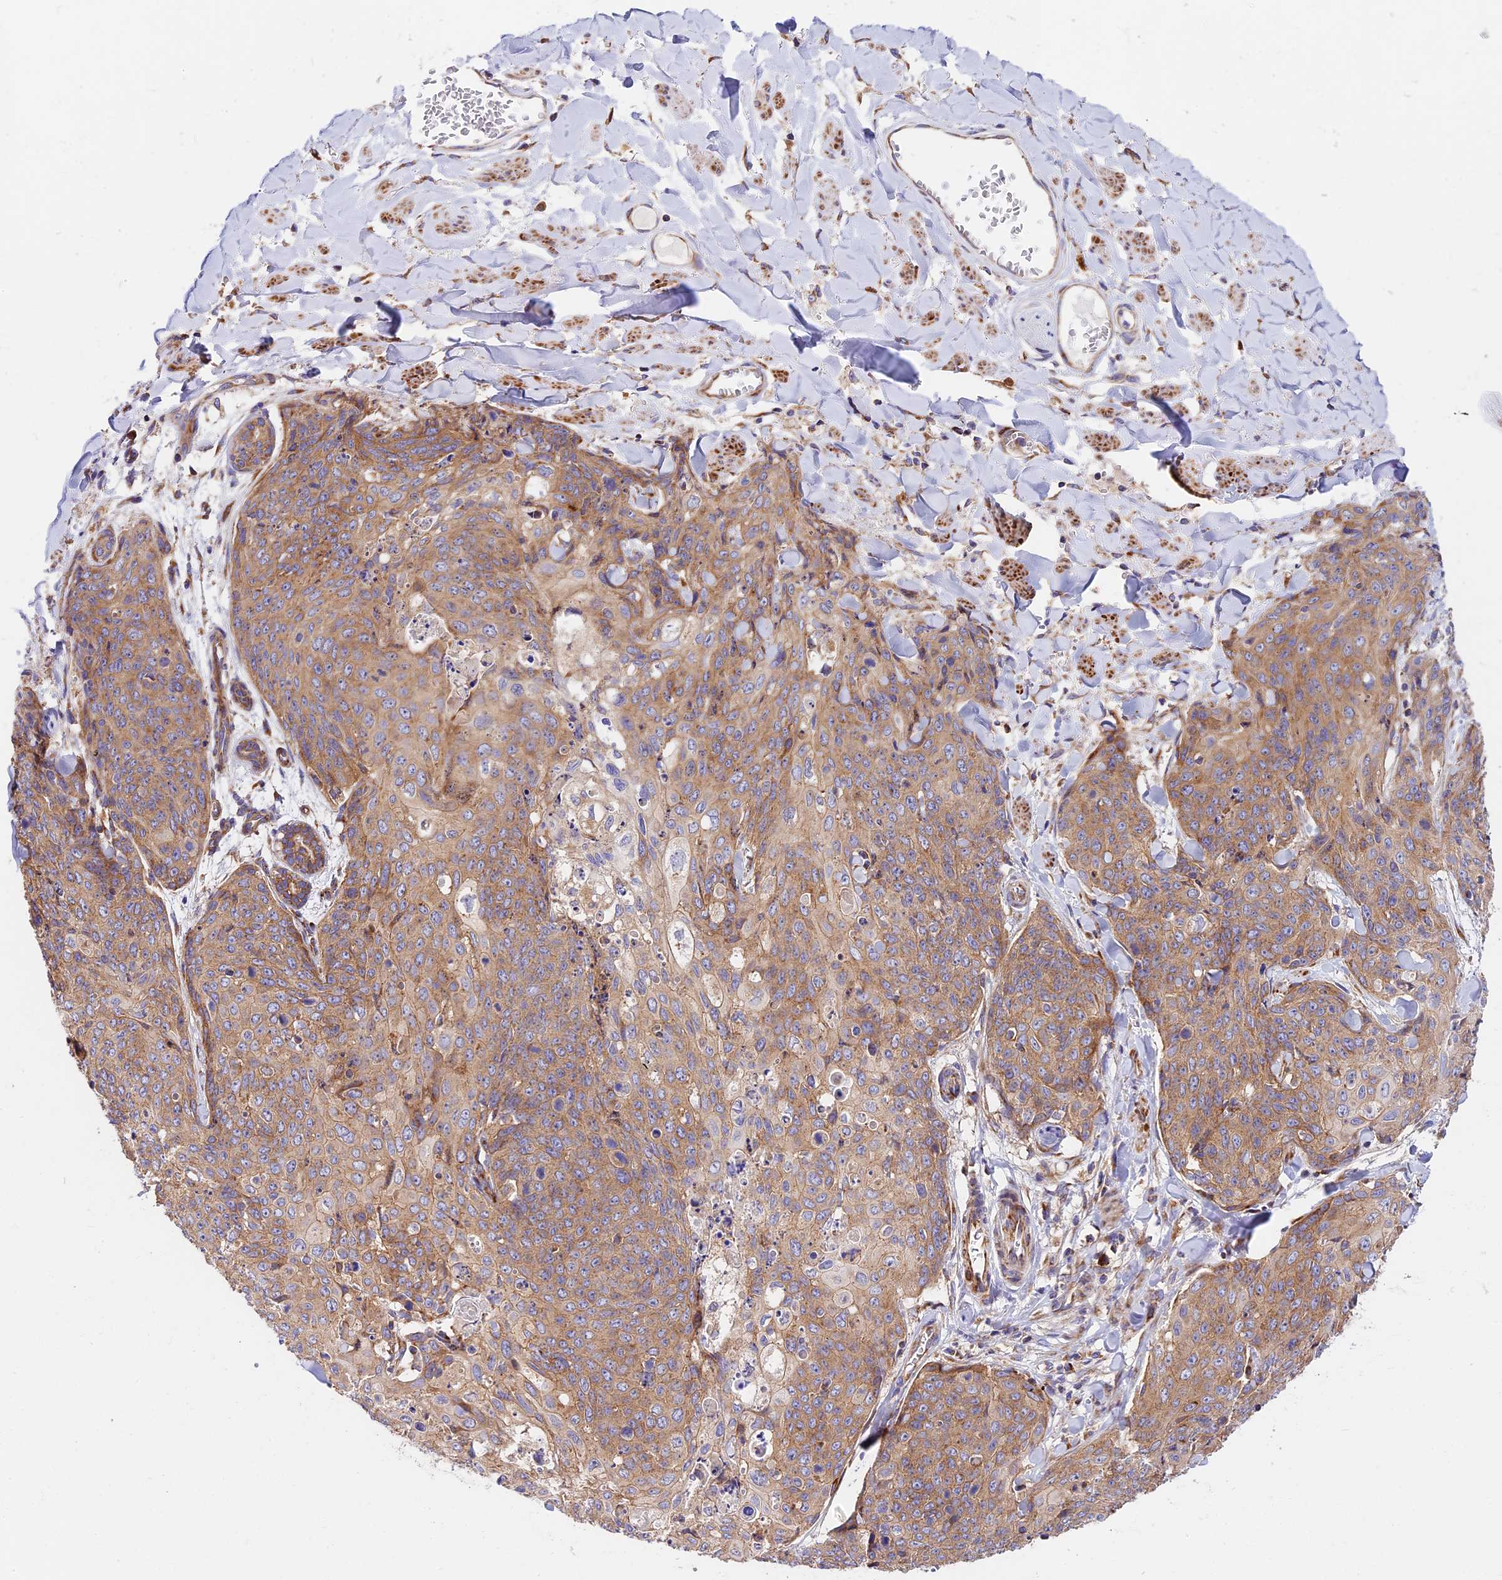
{"staining": {"intensity": "moderate", "quantity": ">75%", "location": "cytoplasmic/membranous"}, "tissue": "skin cancer", "cell_type": "Tumor cells", "image_type": "cancer", "snomed": [{"axis": "morphology", "description": "Squamous cell carcinoma, NOS"}, {"axis": "topography", "description": "Skin"}, {"axis": "topography", "description": "Vulva"}], "caption": "The photomicrograph demonstrates staining of skin cancer, revealing moderate cytoplasmic/membranous protein staining (brown color) within tumor cells.", "gene": "MRAS", "patient": {"sex": "female", "age": 85}}